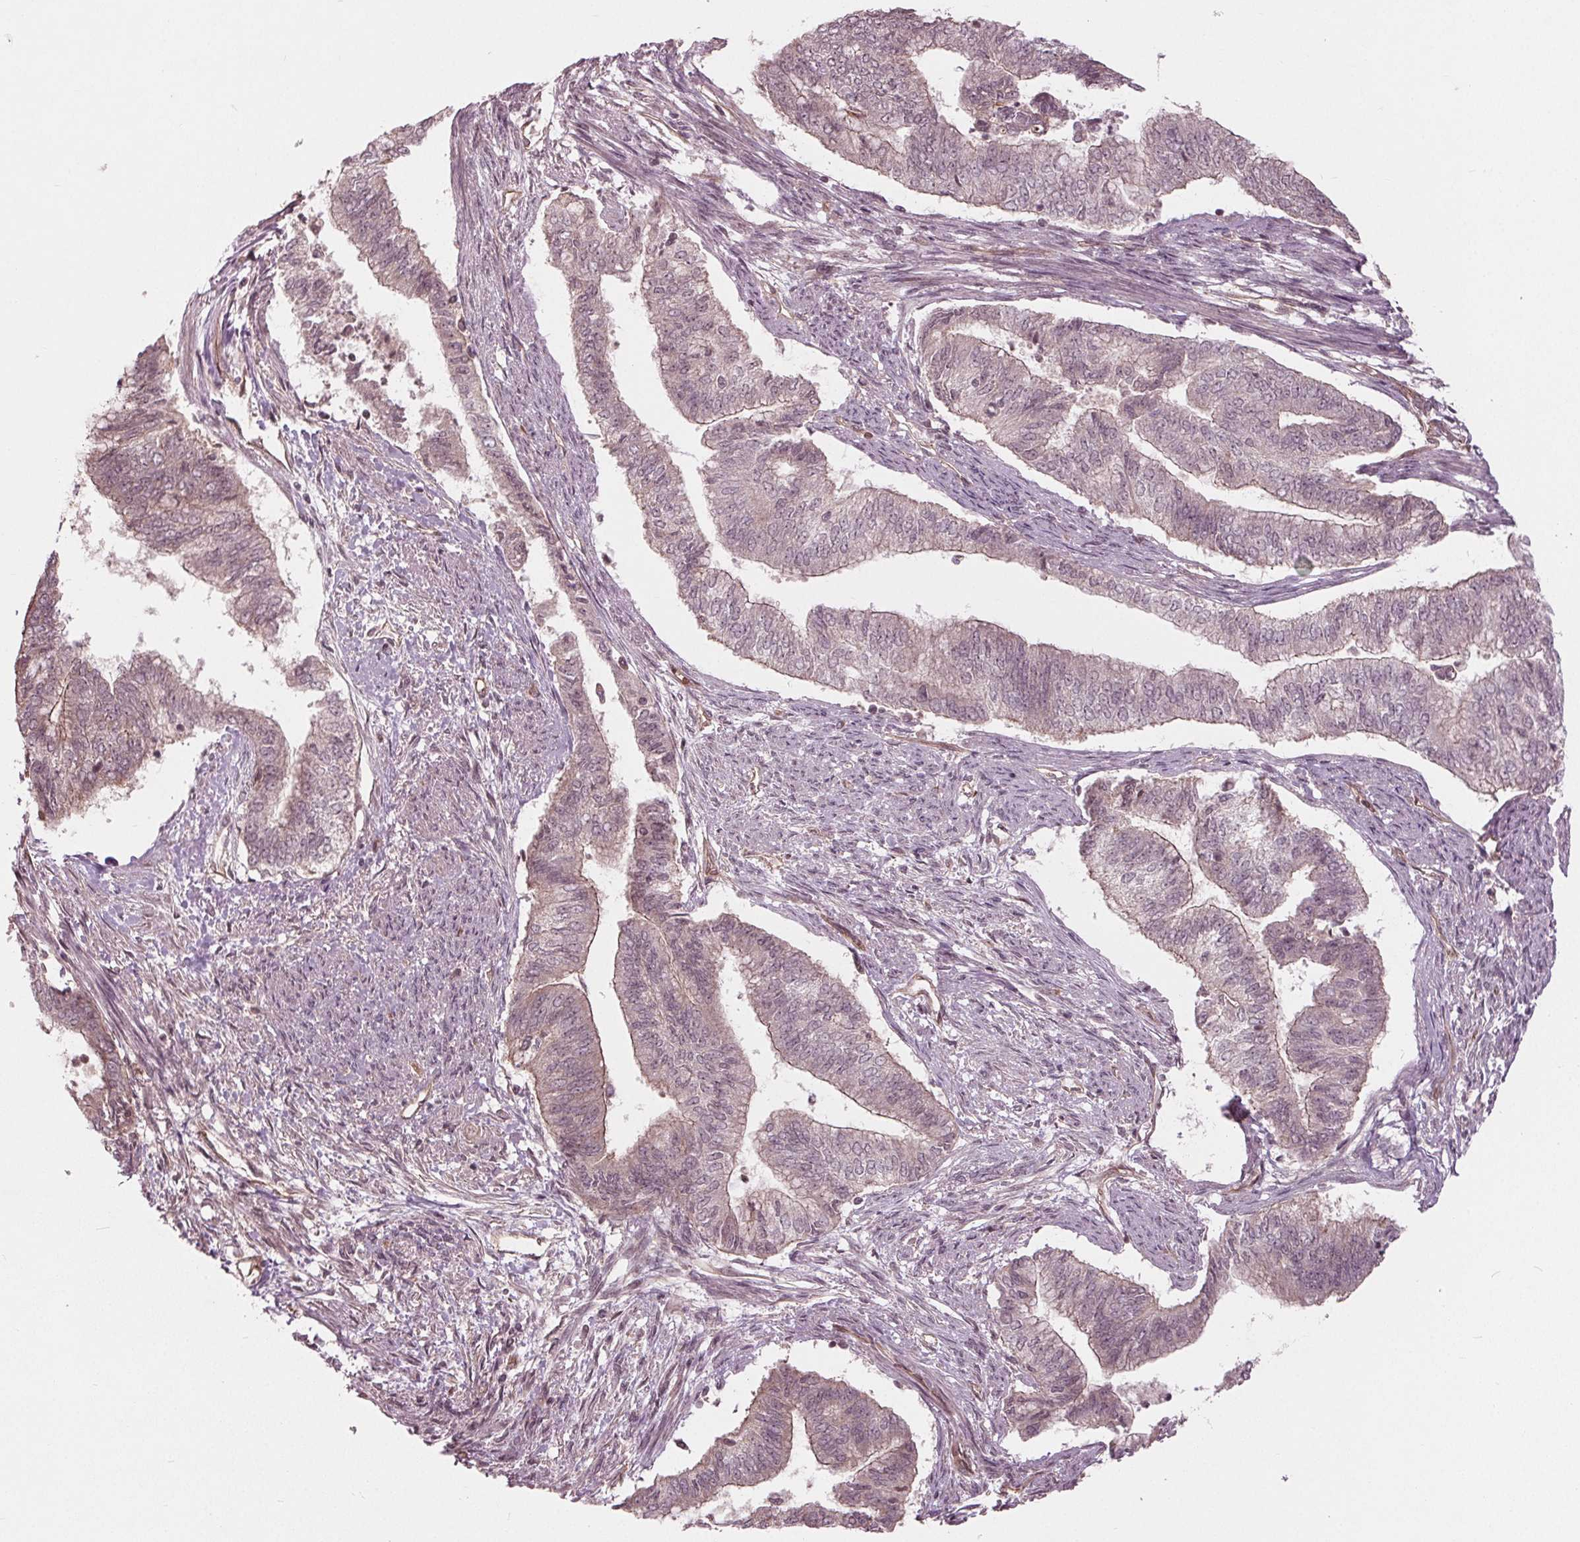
{"staining": {"intensity": "negative", "quantity": "none", "location": "none"}, "tissue": "endometrial cancer", "cell_type": "Tumor cells", "image_type": "cancer", "snomed": [{"axis": "morphology", "description": "Adenocarcinoma, NOS"}, {"axis": "topography", "description": "Endometrium"}], "caption": "Human endometrial cancer (adenocarcinoma) stained for a protein using IHC displays no positivity in tumor cells.", "gene": "BTBD1", "patient": {"sex": "female", "age": 65}}